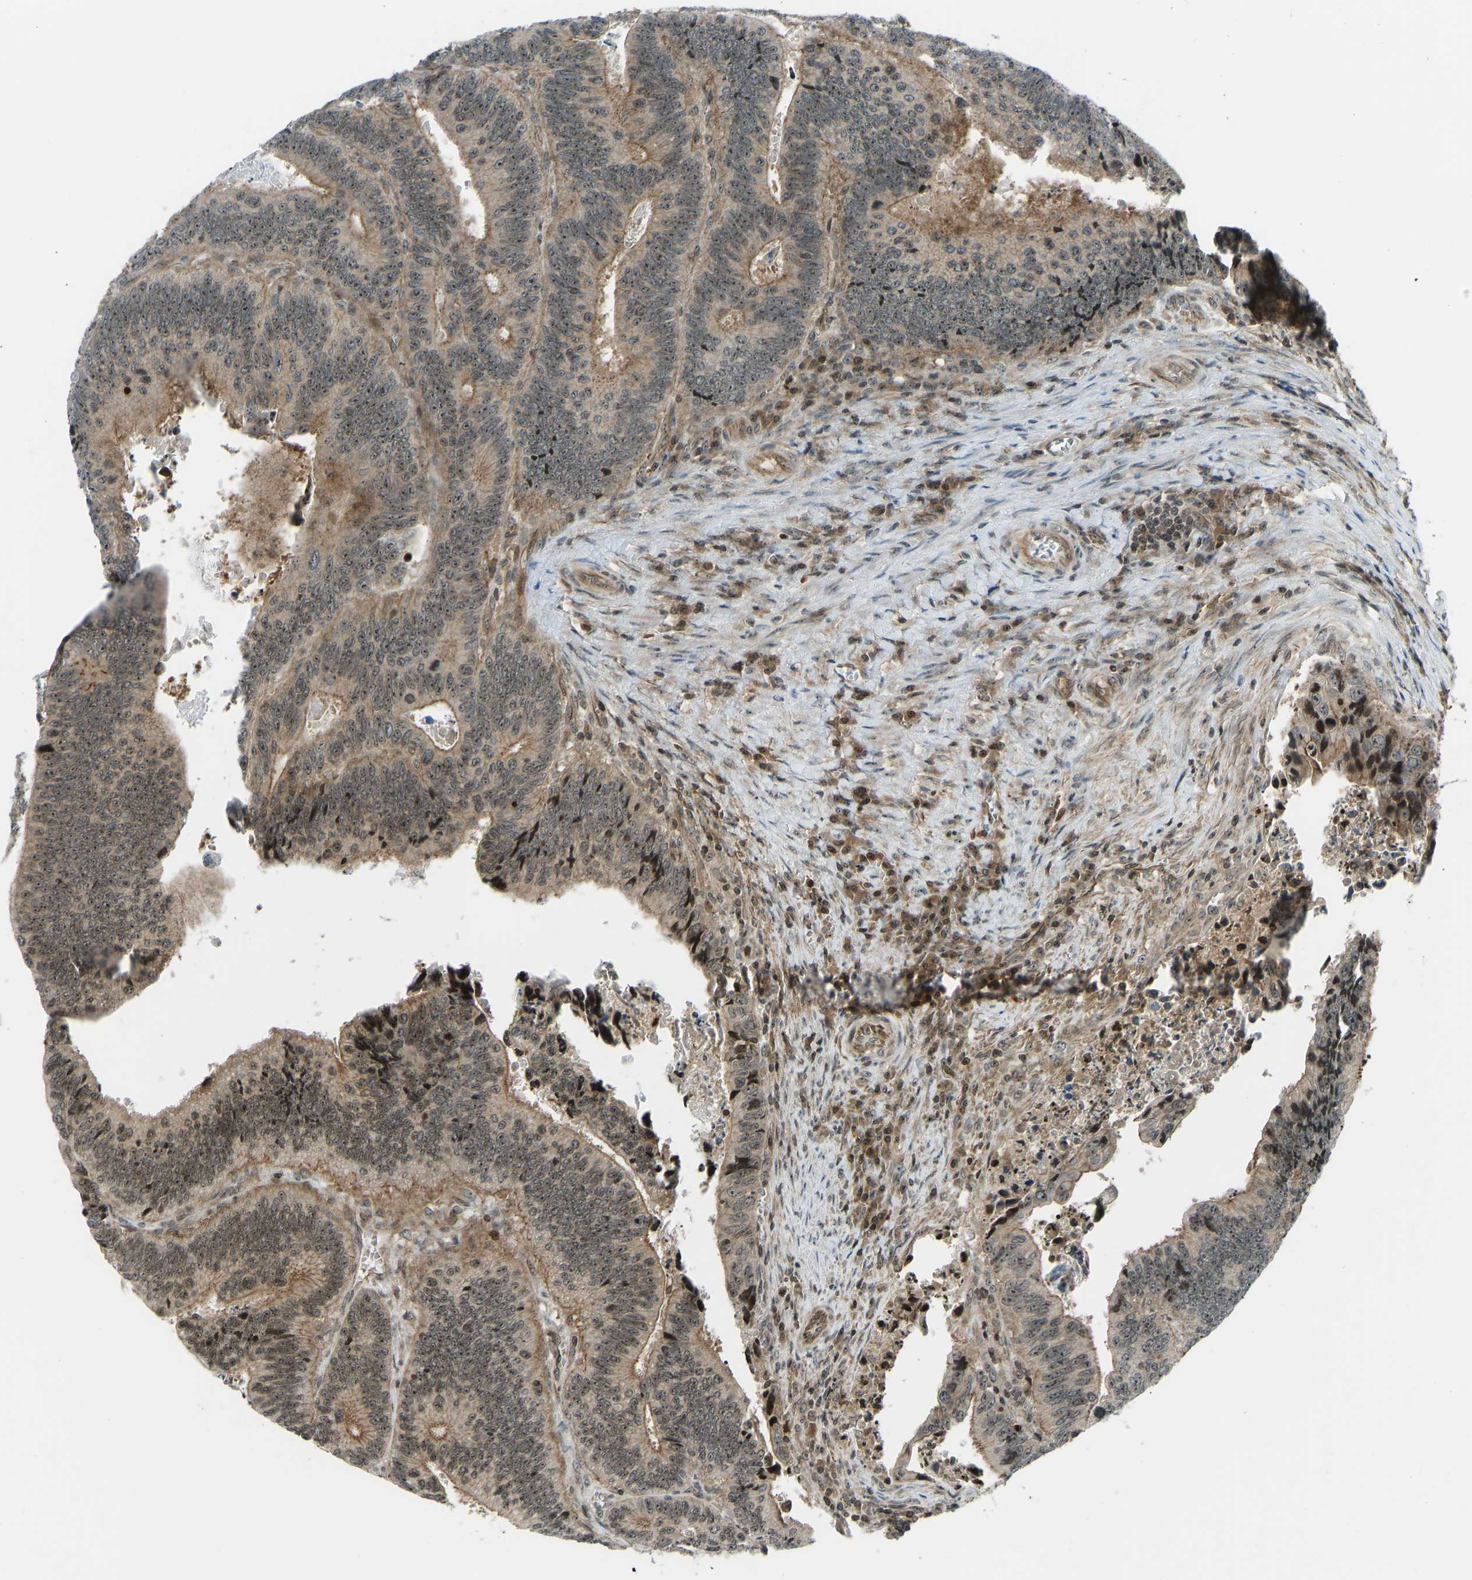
{"staining": {"intensity": "moderate", "quantity": ">75%", "location": "cytoplasmic/membranous,nuclear"}, "tissue": "colorectal cancer", "cell_type": "Tumor cells", "image_type": "cancer", "snomed": [{"axis": "morphology", "description": "Inflammation, NOS"}, {"axis": "morphology", "description": "Adenocarcinoma, NOS"}, {"axis": "topography", "description": "Colon"}], "caption": "Immunohistochemistry (IHC) of human adenocarcinoma (colorectal) reveals medium levels of moderate cytoplasmic/membranous and nuclear staining in approximately >75% of tumor cells.", "gene": "SVOPL", "patient": {"sex": "male", "age": 72}}